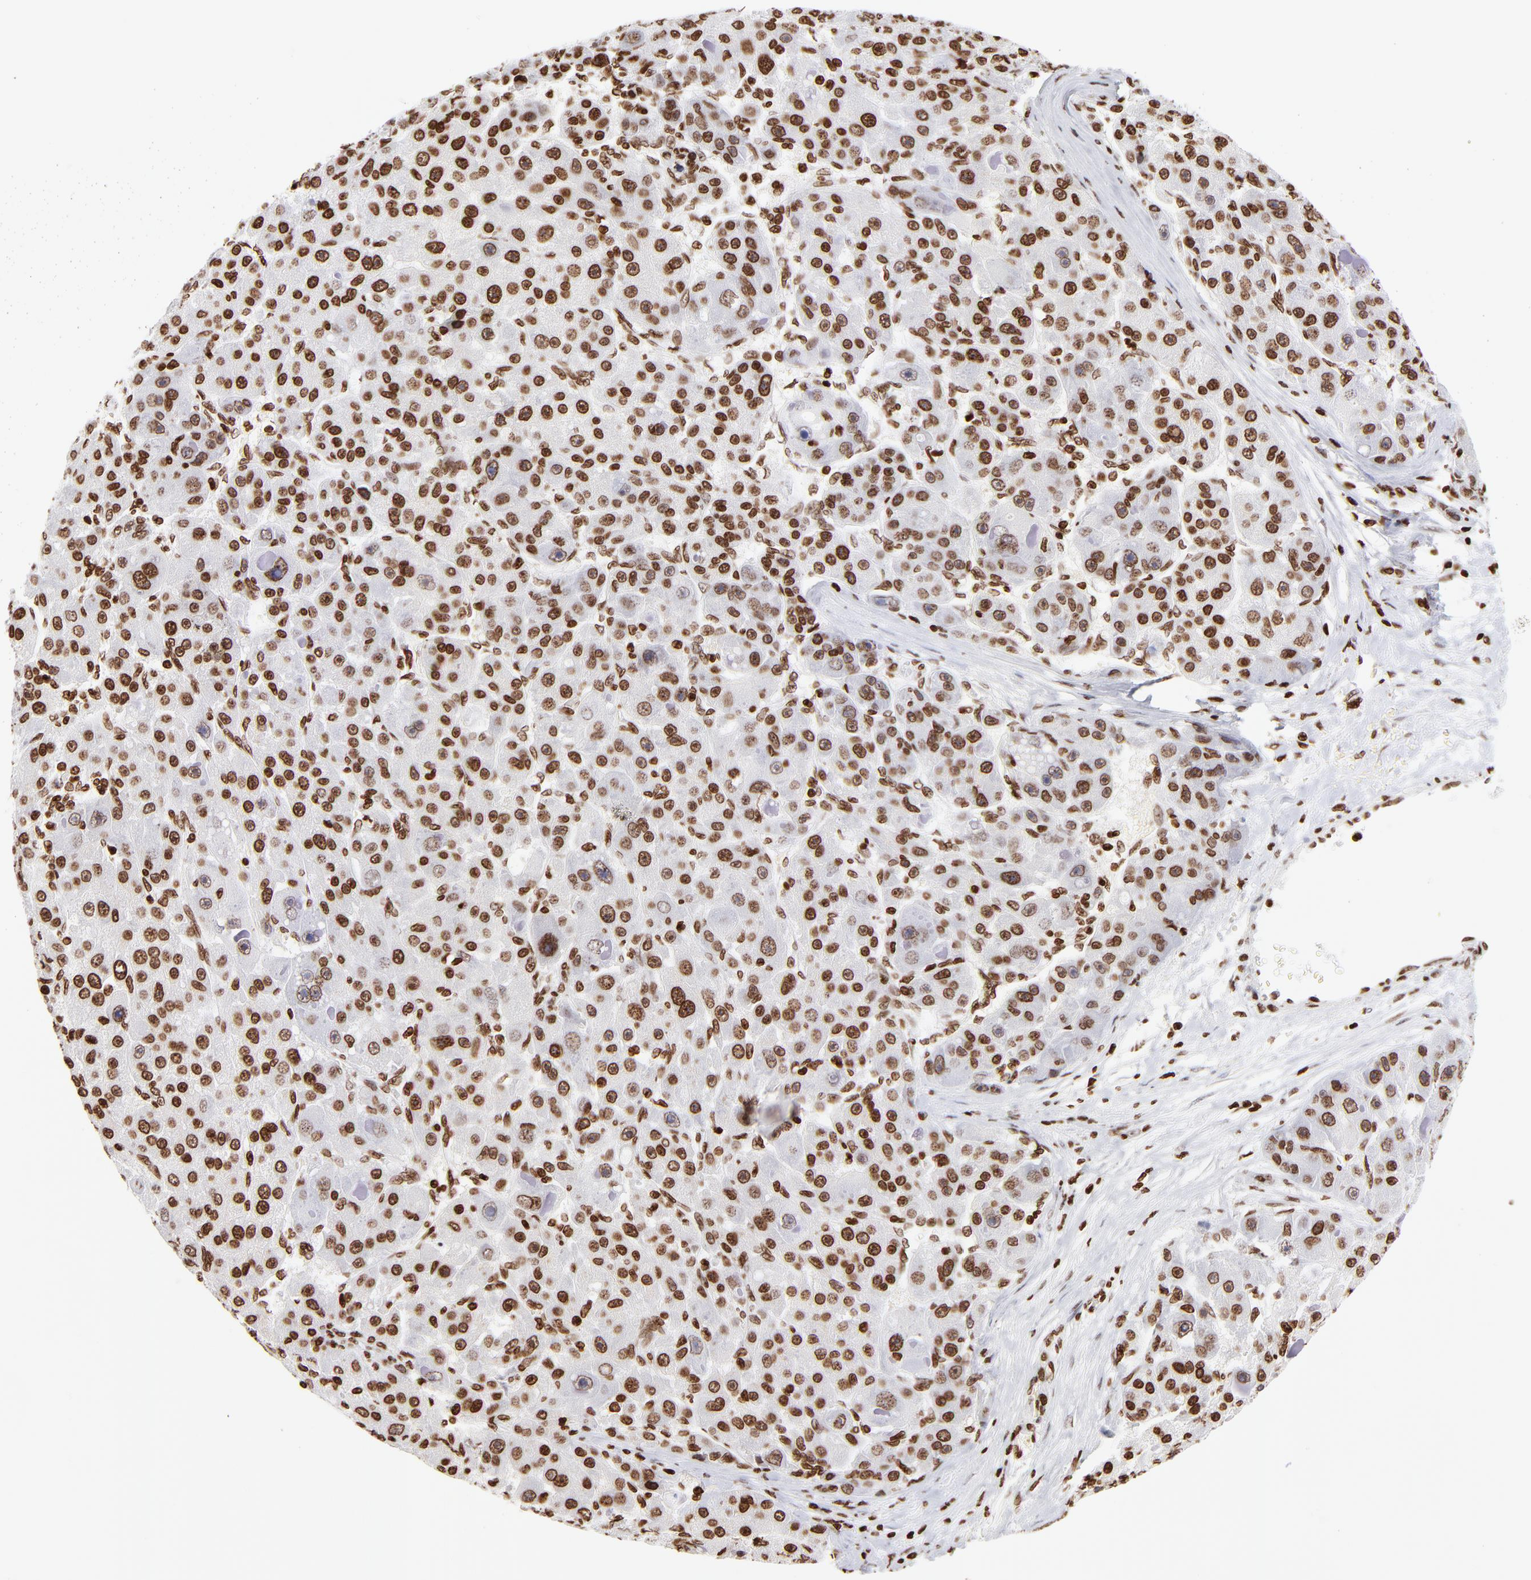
{"staining": {"intensity": "strong", "quantity": ">75%", "location": "nuclear"}, "tissue": "liver cancer", "cell_type": "Tumor cells", "image_type": "cancer", "snomed": [{"axis": "morphology", "description": "Carcinoma, Hepatocellular, NOS"}, {"axis": "topography", "description": "Liver"}], "caption": "Liver hepatocellular carcinoma stained for a protein displays strong nuclear positivity in tumor cells.", "gene": "RTL4", "patient": {"sex": "male", "age": 76}}